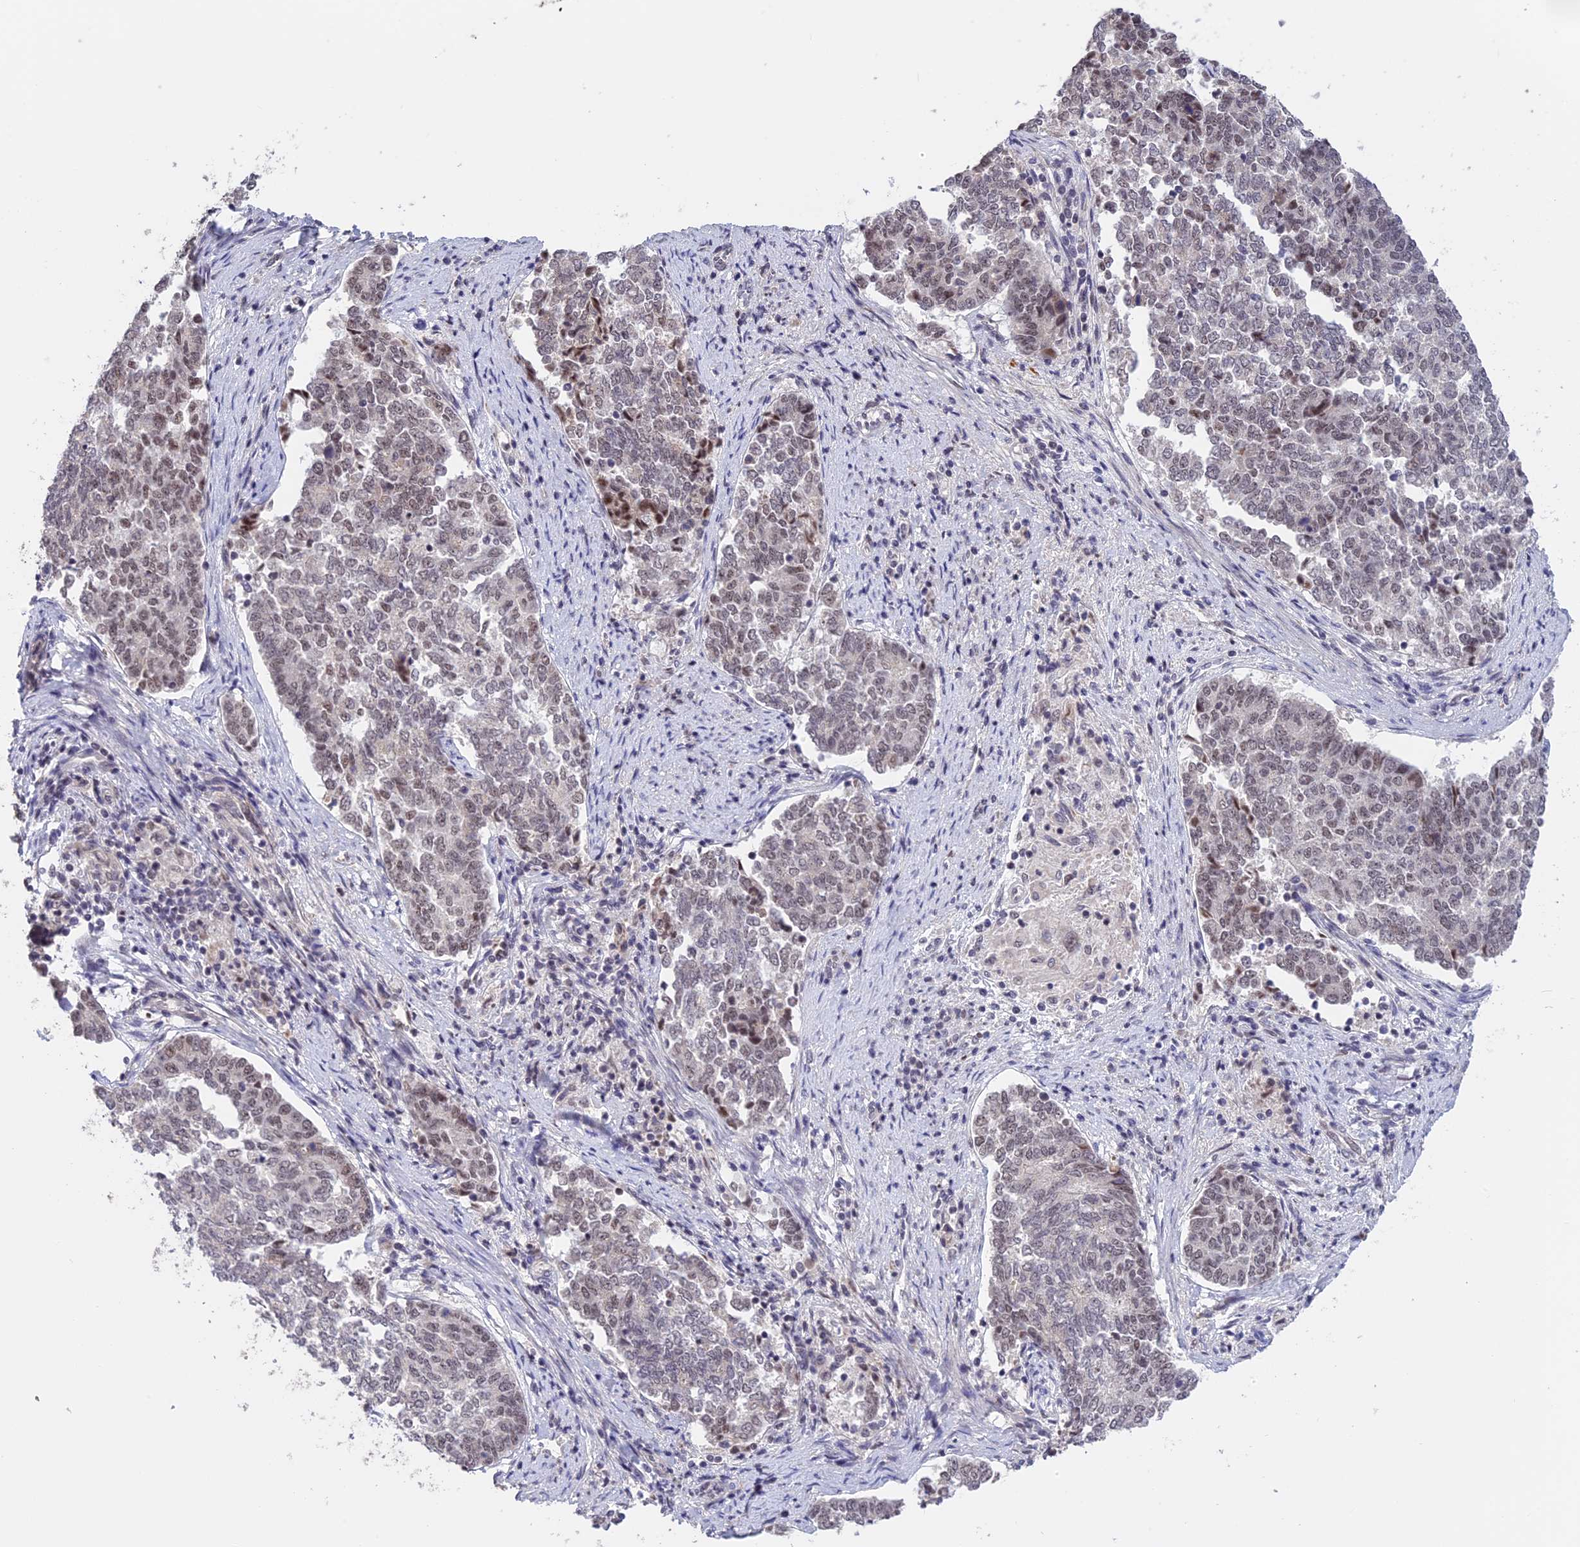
{"staining": {"intensity": "weak", "quantity": "<25%", "location": "nuclear"}, "tissue": "endometrial cancer", "cell_type": "Tumor cells", "image_type": "cancer", "snomed": [{"axis": "morphology", "description": "Adenocarcinoma, NOS"}, {"axis": "topography", "description": "Endometrium"}], "caption": "Immunohistochemistry of endometrial adenocarcinoma demonstrates no positivity in tumor cells.", "gene": "POLR2C", "patient": {"sex": "female", "age": 80}}